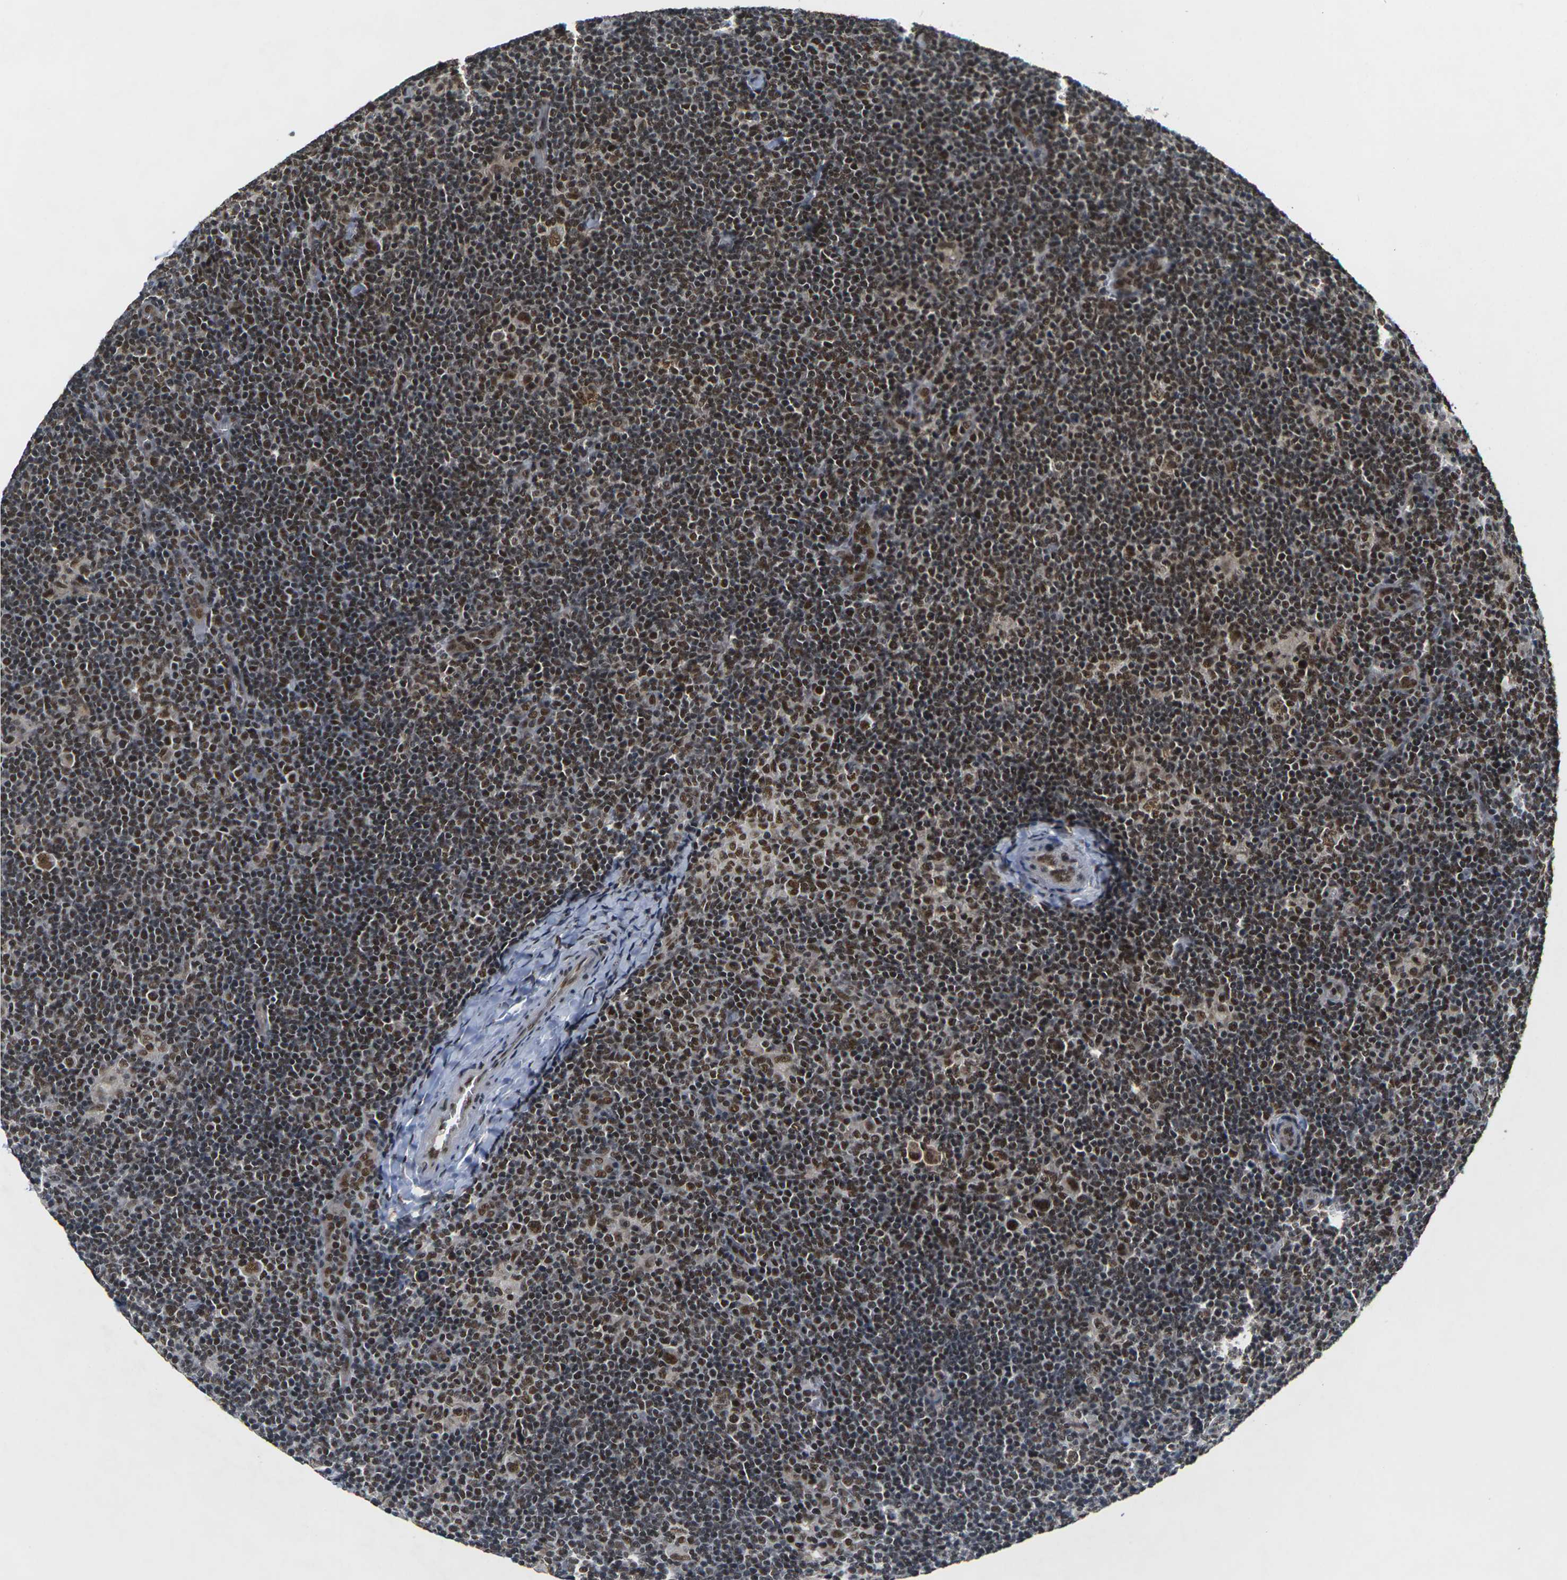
{"staining": {"intensity": "strong", "quantity": ">75%", "location": "nuclear"}, "tissue": "lymphoma", "cell_type": "Tumor cells", "image_type": "cancer", "snomed": [{"axis": "morphology", "description": "Hodgkin's disease, NOS"}, {"axis": "topography", "description": "Lymph node"}], "caption": "Protein expression analysis of human Hodgkin's disease reveals strong nuclear staining in approximately >75% of tumor cells.", "gene": "NELFA", "patient": {"sex": "female", "age": 57}}